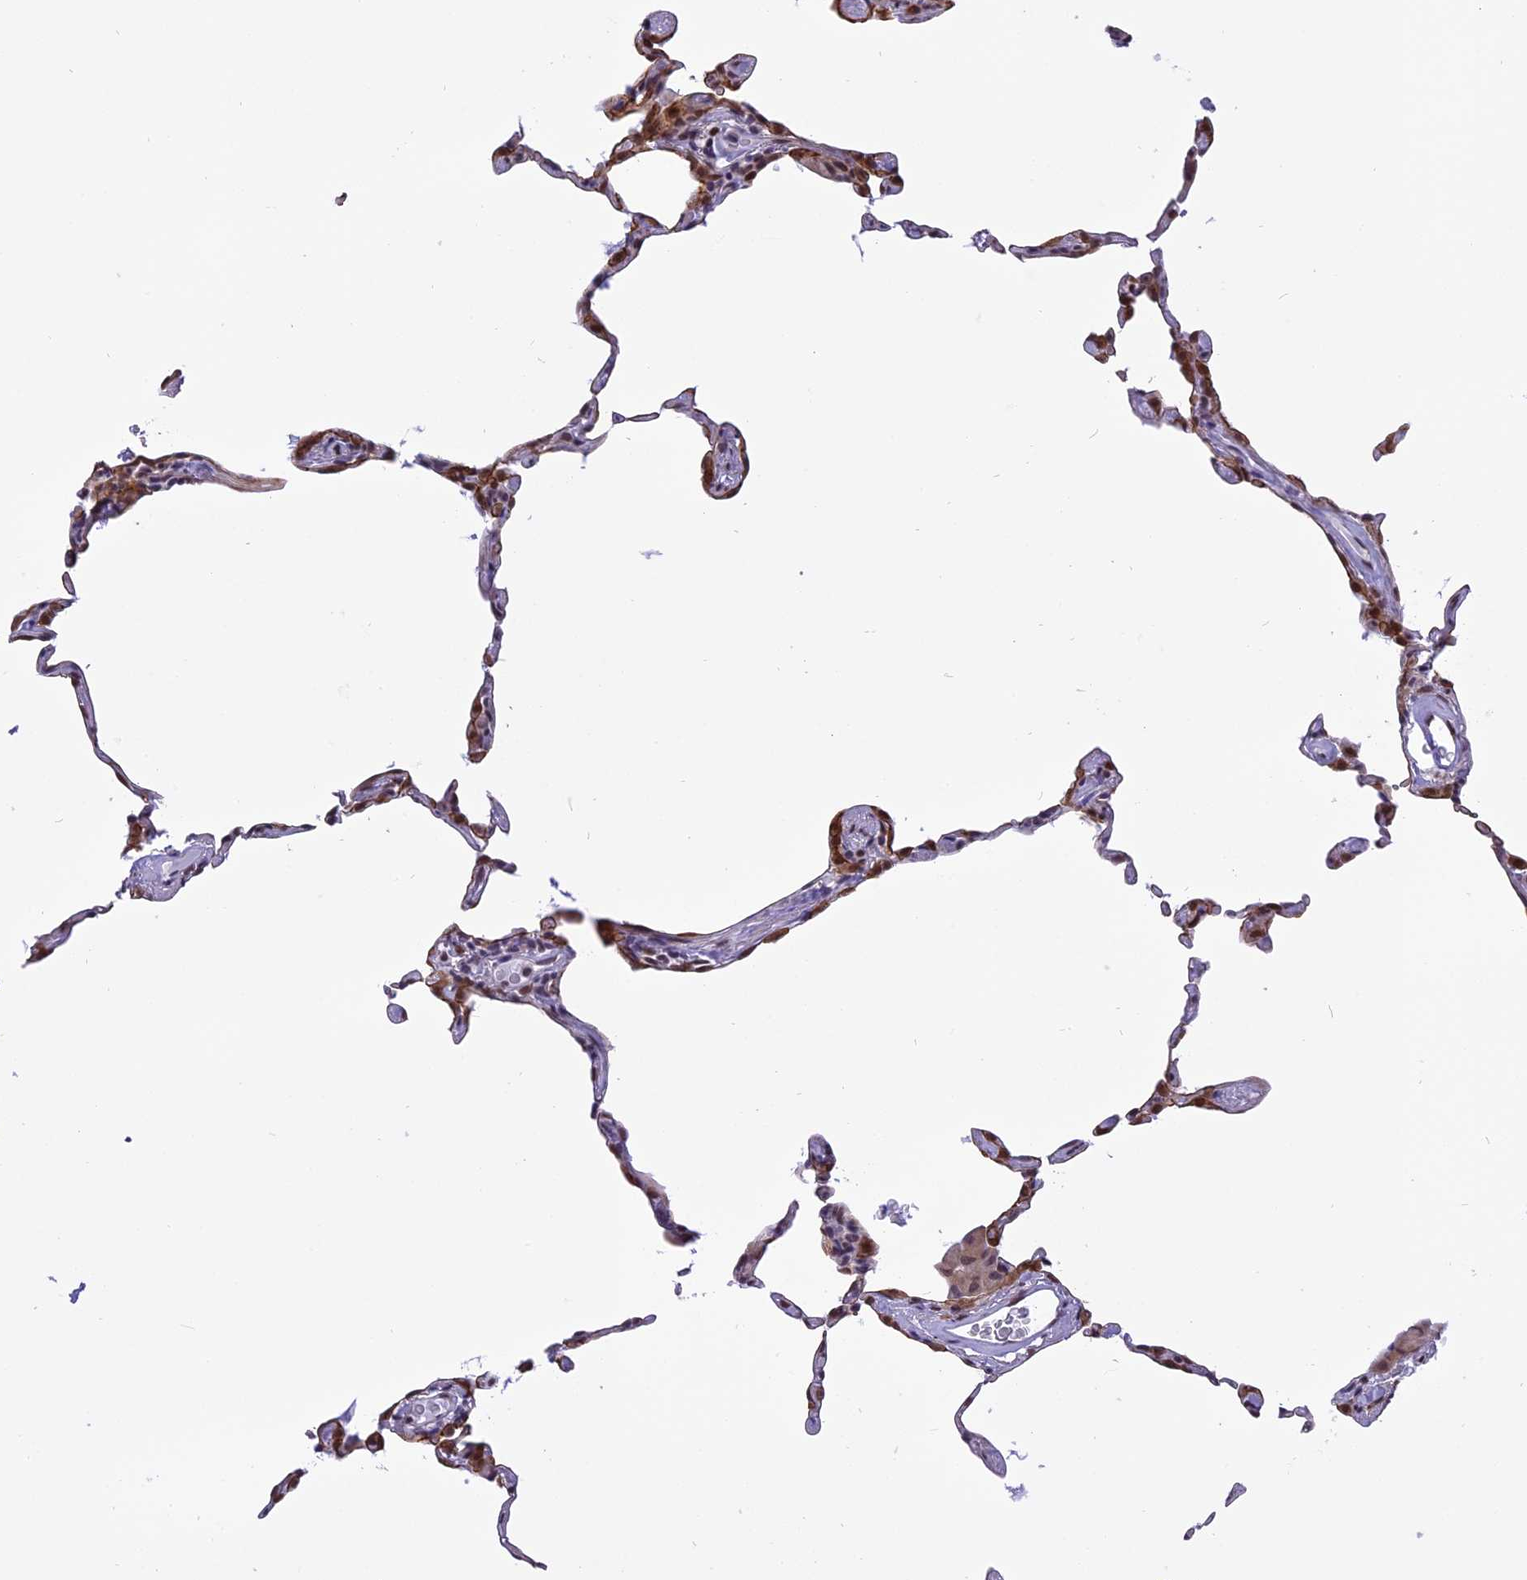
{"staining": {"intensity": "moderate", "quantity": "<25%", "location": "nuclear"}, "tissue": "lung", "cell_type": "Alveolar cells", "image_type": "normal", "snomed": [{"axis": "morphology", "description": "Normal tissue, NOS"}, {"axis": "topography", "description": "Lung"}], "caption": "Alveolar cells demonstrate low levels of moderate nuclear staining in approximately <25% of cells in benign human lung.", "gene": "IRF2BP1", "patient": {"sex": "female", "age": 57}}